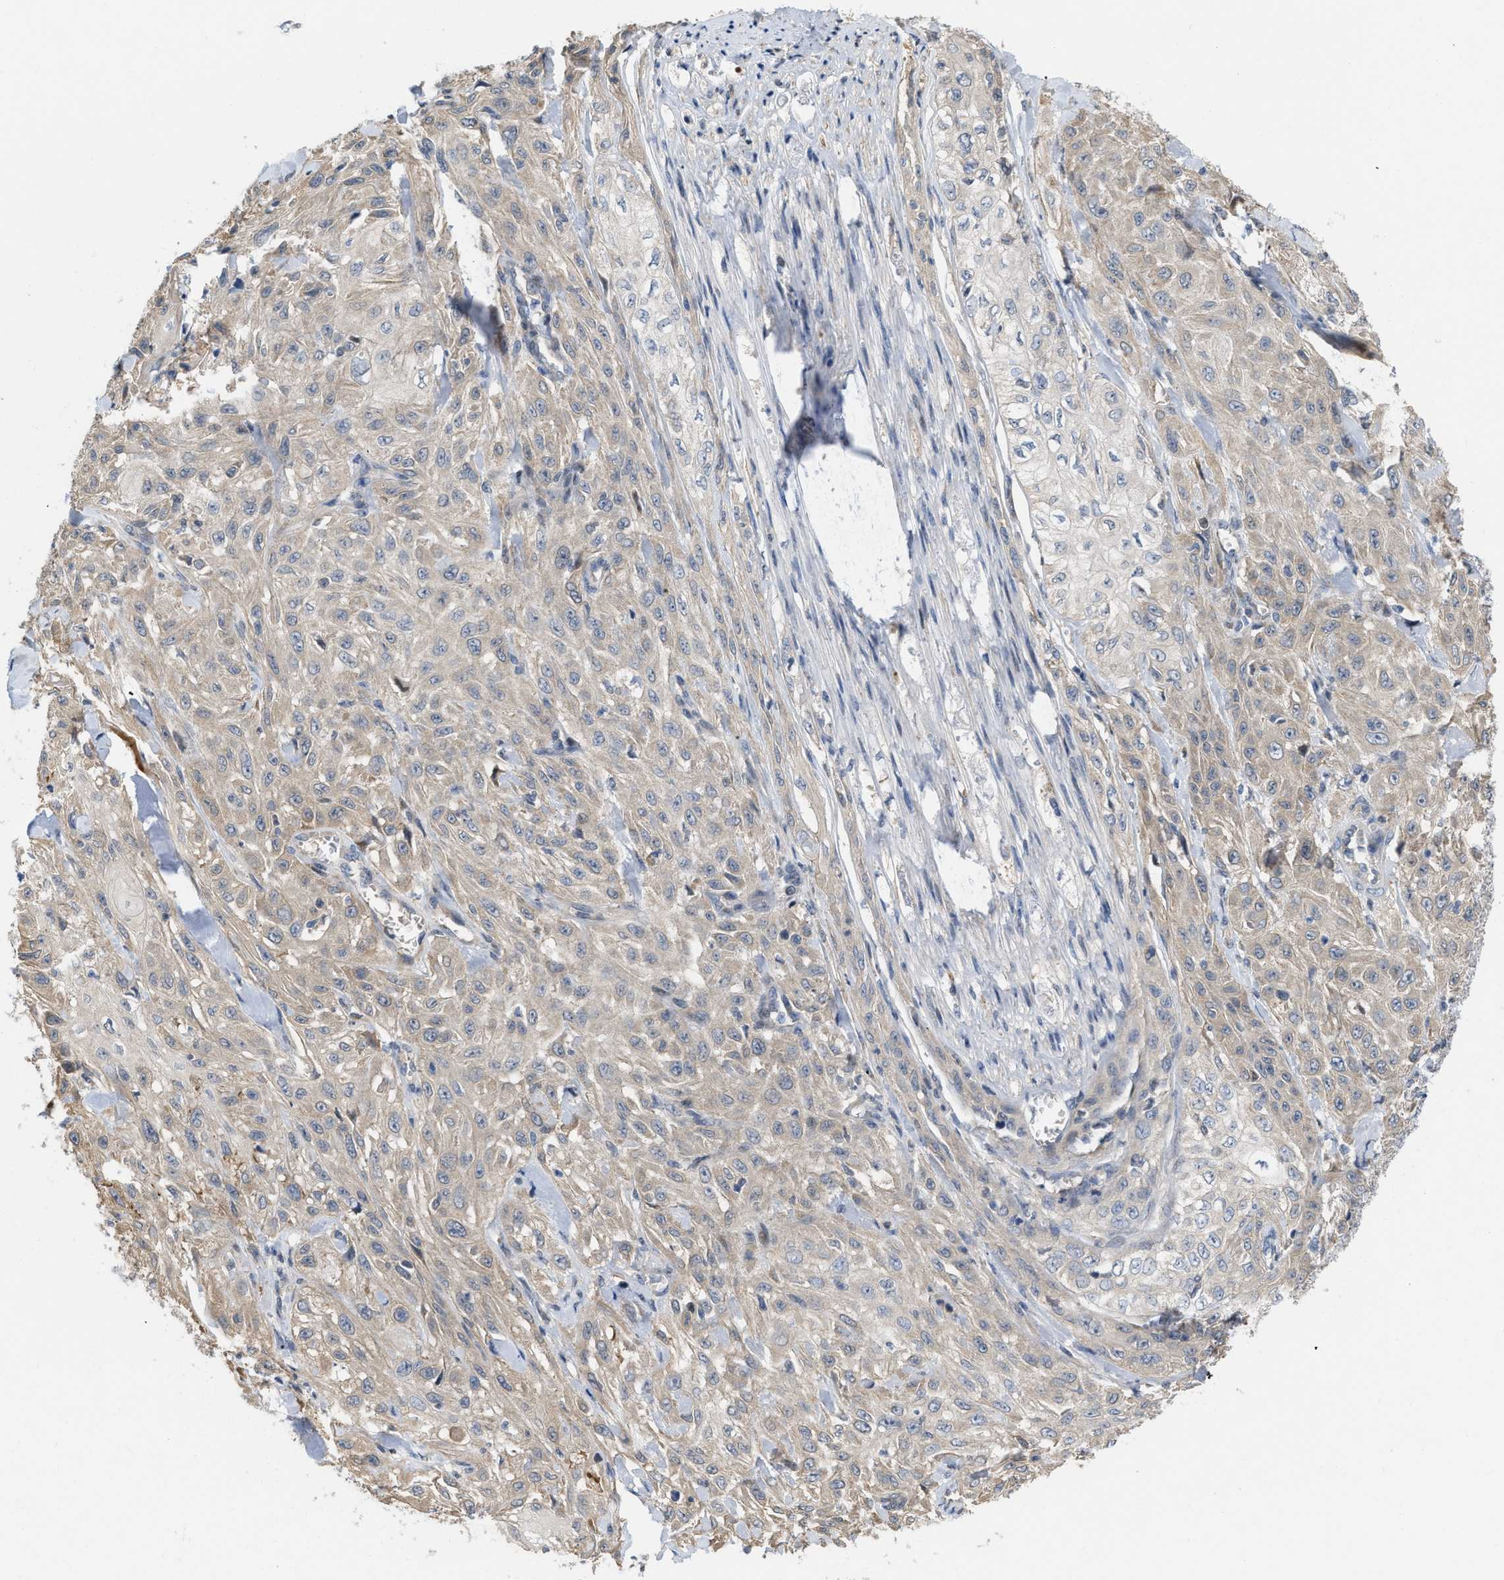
{"staining": {"intensity": "weak", "quantity": ">75%", "location": "cytoplasmic/membranous"}, "tissue": "skin cancer", "cell_type": "Tumor cells", "image_type": "cancer", "snomed": [{"axis": "morphology", "description": "Squamous cell carcinoma, NOS"}, {"axis": "morphology", "description": "Squamous cell carcinoma, metastatic, NOS"}, {"axis": "topography", "description": "Skin"}, {"axis": "topography", "description": "Lymph node"}], "caption": "The immunohistochemical stain highlights weak cytoplasmic/membranous expression in tumor cells of squamous cell carcinoma (skin) tissue. Ihc stains the protein of interest in brown and the nuclei are stained blue.", "gene": "CSNK1A1", "patient": {"sex": "male", "age": 75}}